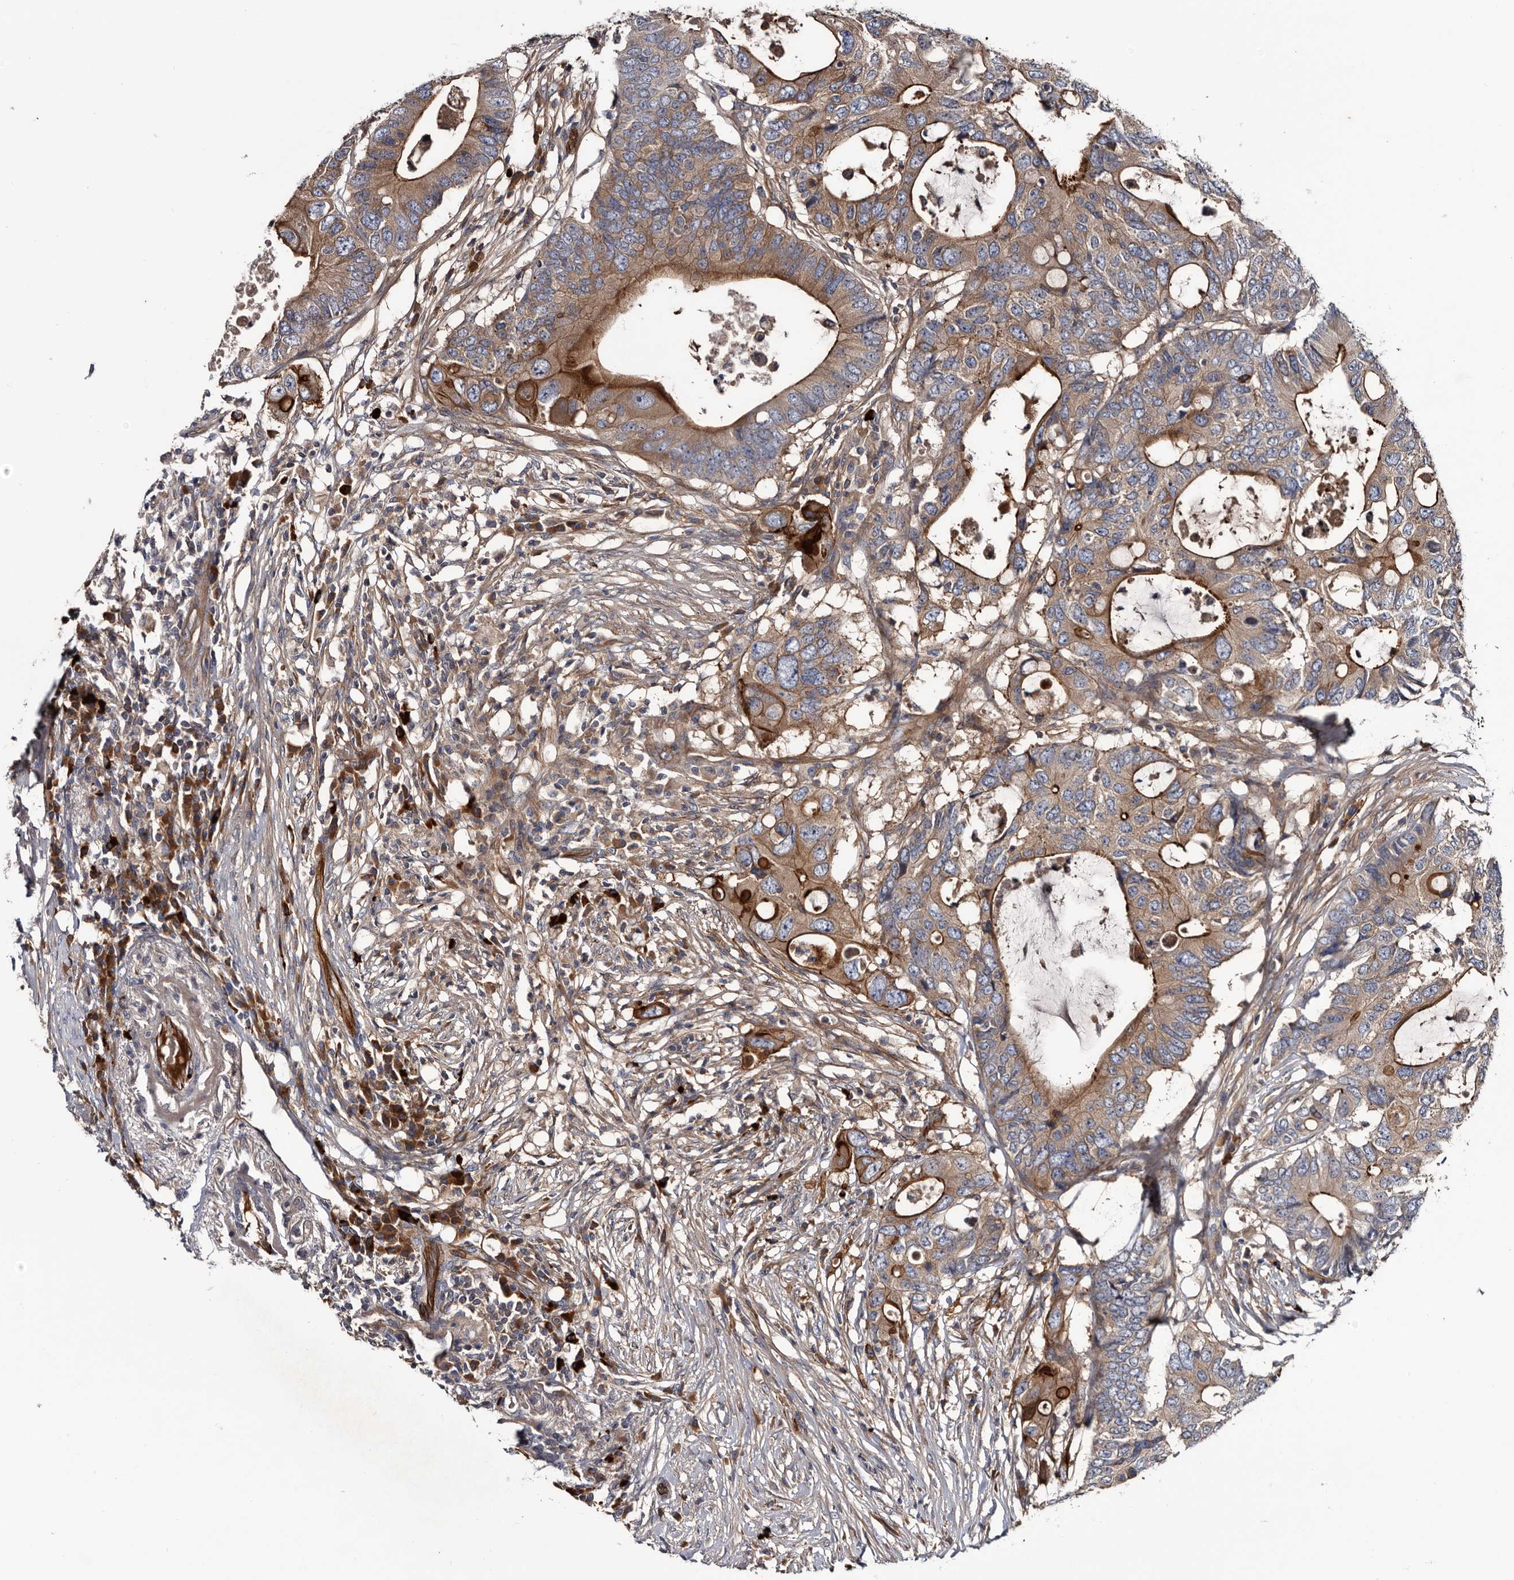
{"staining": {"intensity": "strong", "quantity": ">75%", "location": "cytoplasmic/membranous"}, "tissue": "colorectal cancer", "cell_type": "Tumor cells", "image_type": "cancer", "snomed": [{"axis": "morphology", "description": "Adenocarcinoma, NOS"}, {"axis": "topography", "description": "Colon"}], "caption": "Immunohistochemistry (IHC) photomicrograph of human colorectal adenocarcinoma stained for a protein (brown), which reveals high levels of strong cytoplasmic/membranous positivity in about >75% of tumor cells.", "gene": "TSPAN17", "patient": {"sex": "male", "age": 71}}